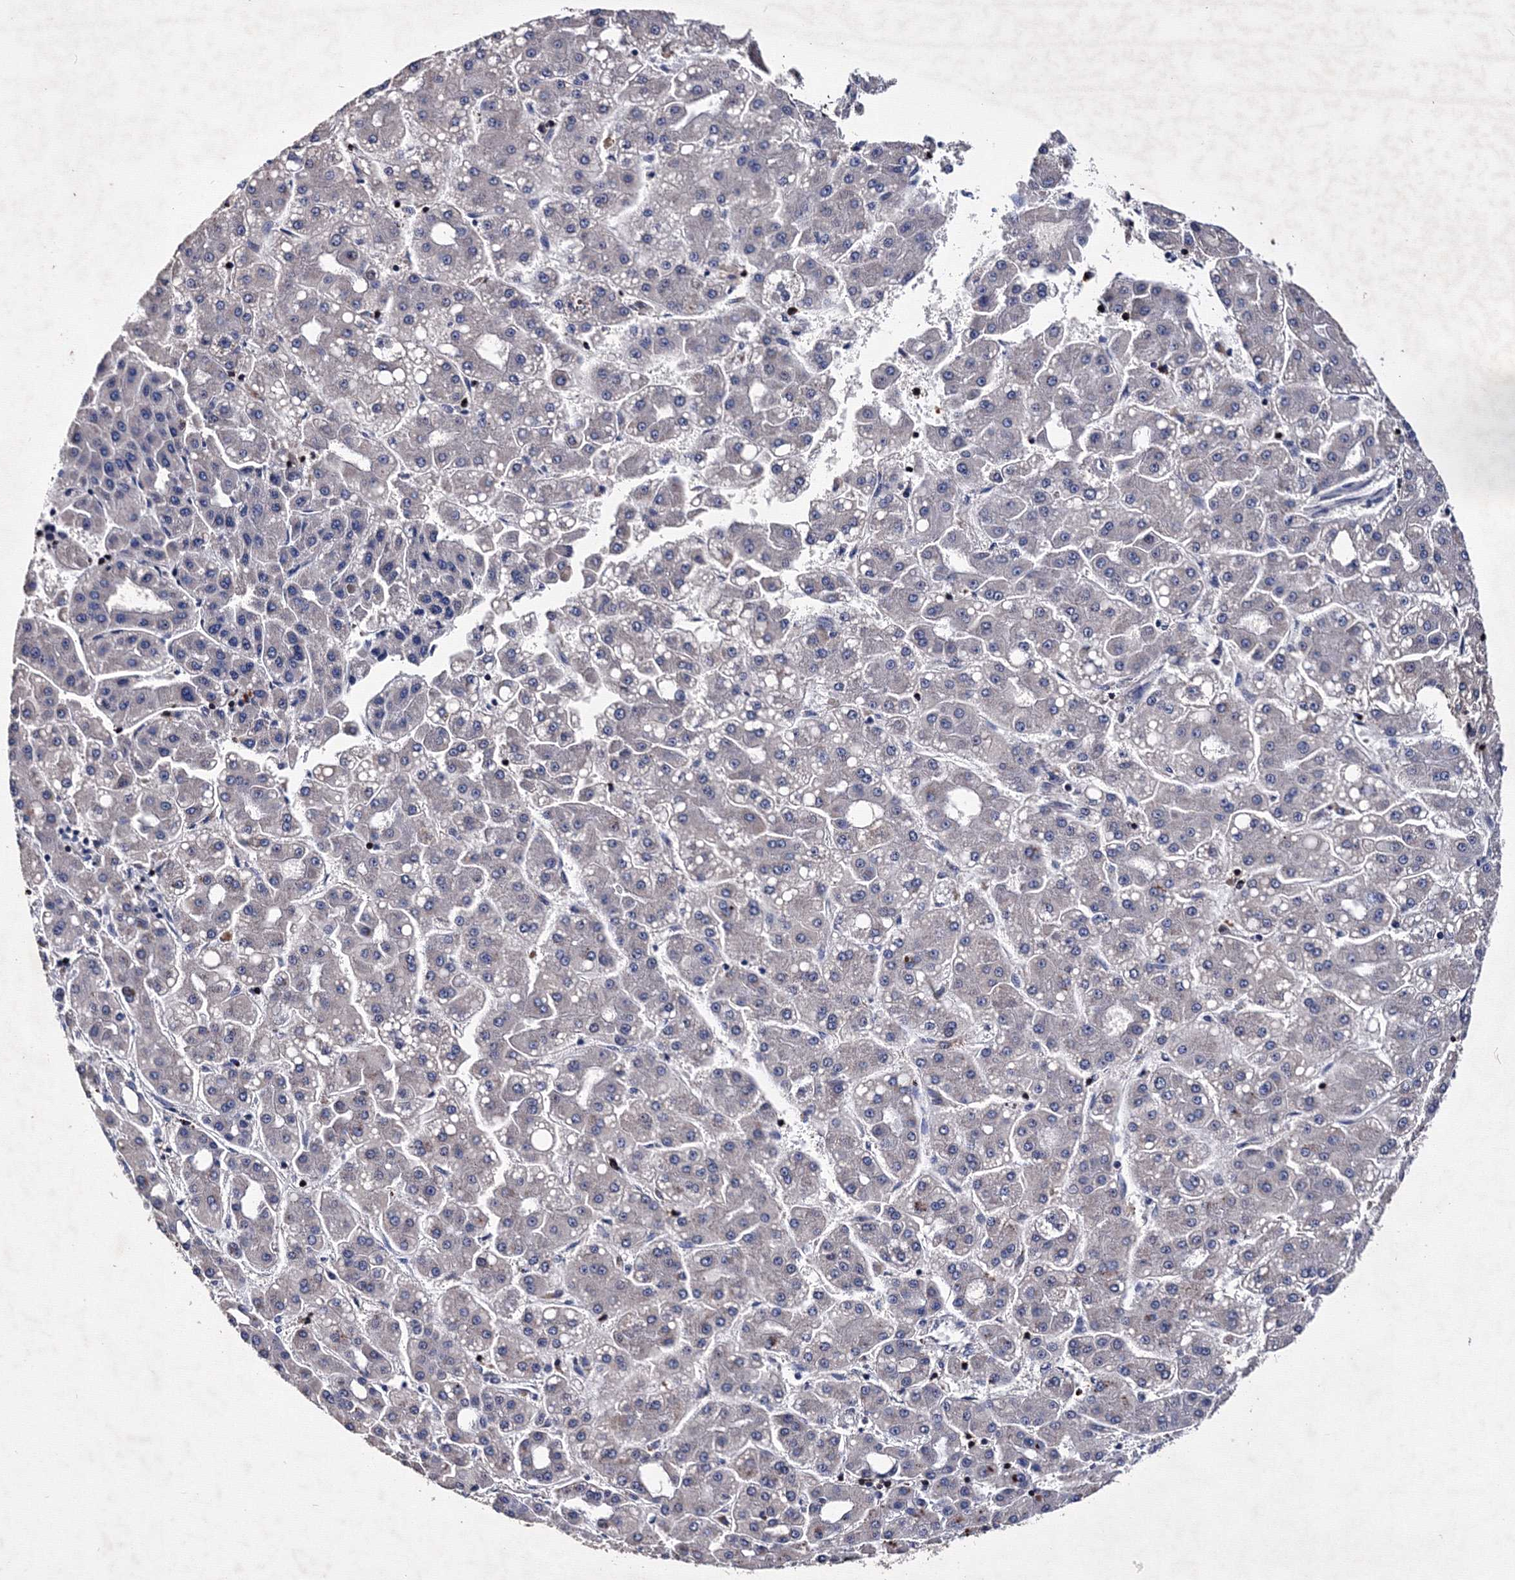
{"staining": {"intensity": "negative", "quantity": "none", "location": "none"}, "tissue": "liver cancer", "cell_type": "Tumor cells", "image_type": "cancer", "snomed": [{"axis": "morphology", "description": "Carcinoma, Hepatocellular, NOS"}, {"axis": "topography", "description": "Liver"}], "caption": "A high-resolution micrograph shows IHC staining of liver cancer, which displays no significant positivity in tumor cells.", "gene": "PHYKPL", "patient": {"sex": "male", "age": 65}}